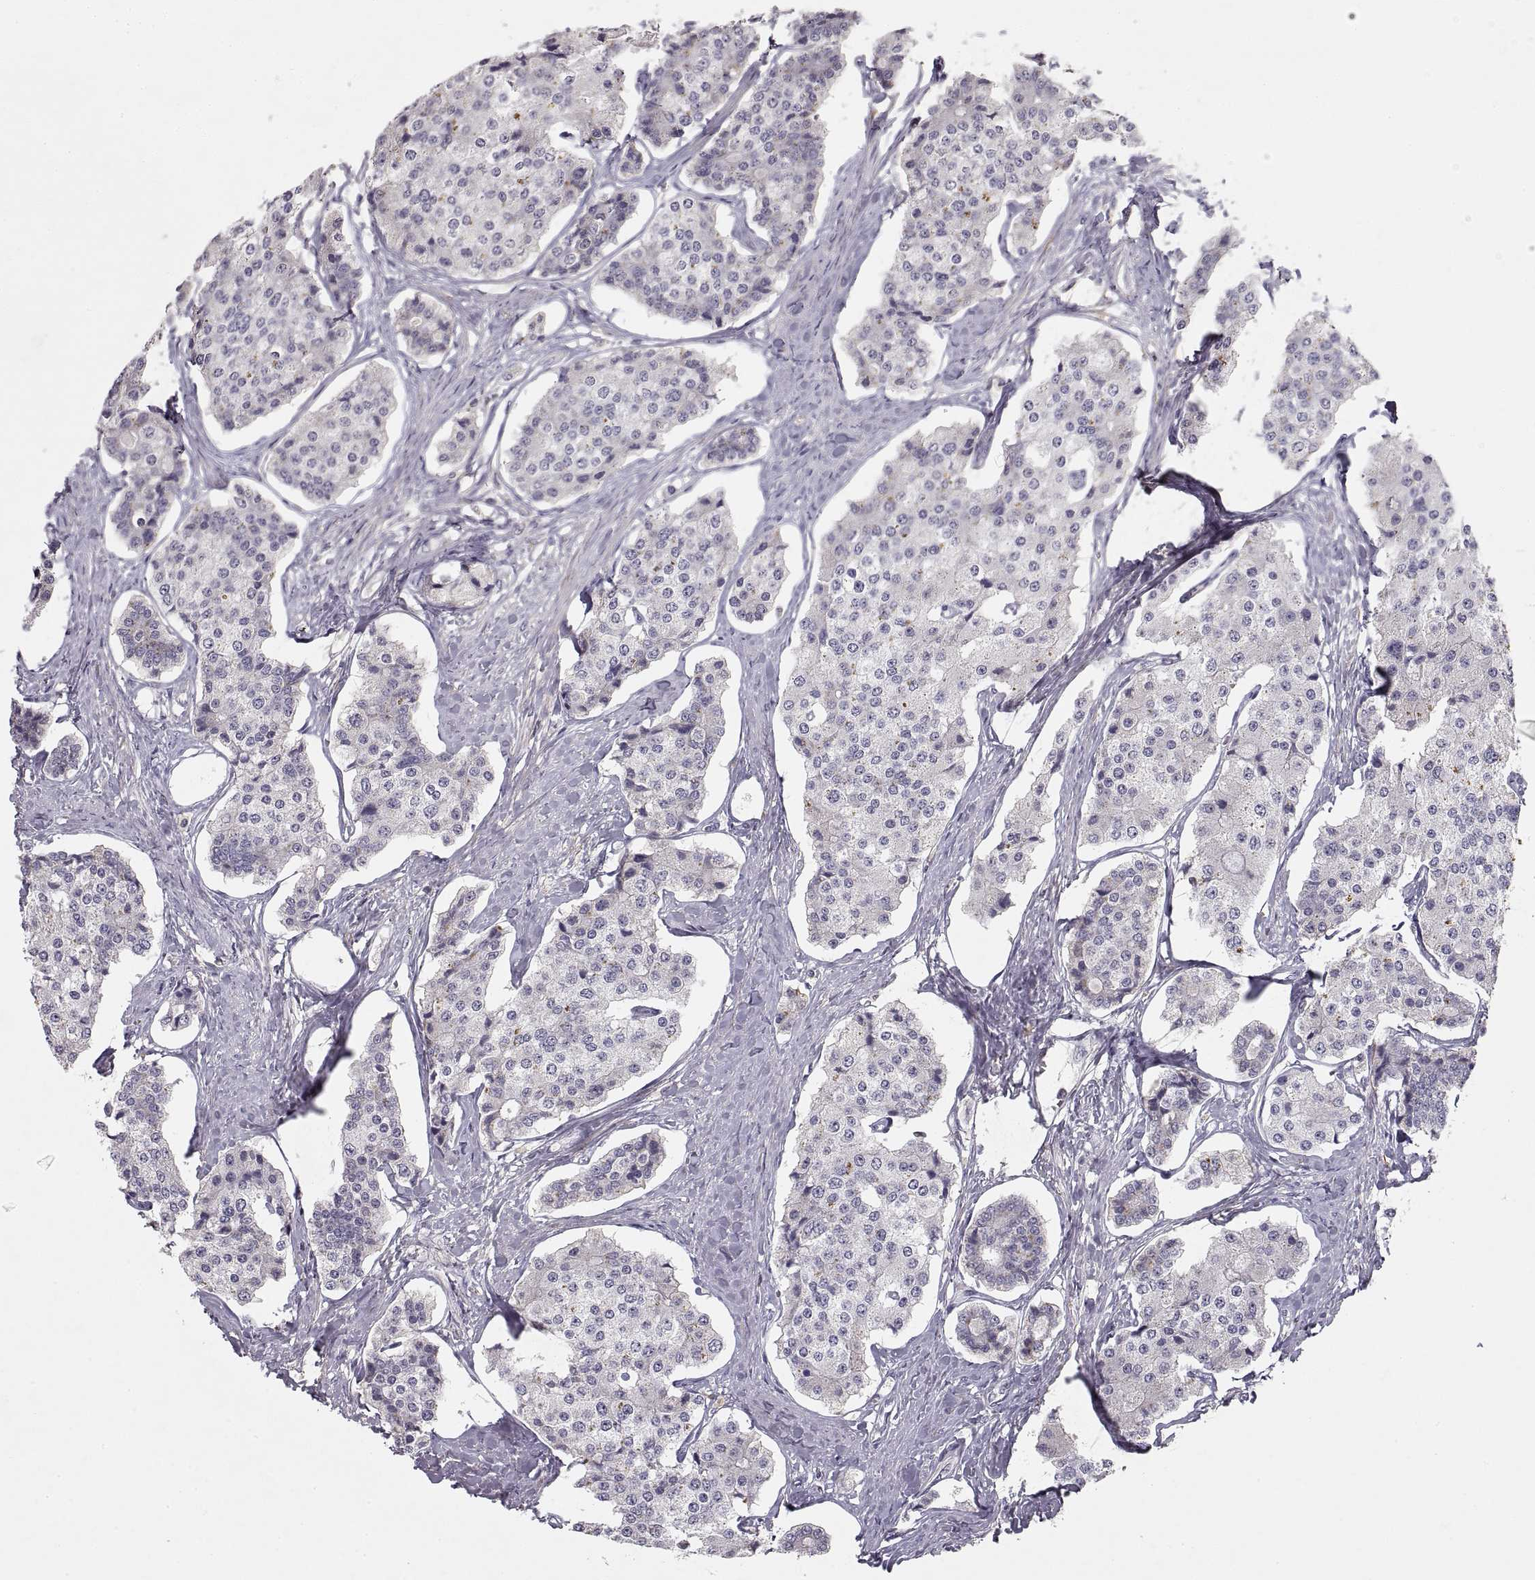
{"staining": {"intensity": "negative", "quantity": "none", "location": "none"}, "tissue": "carcinoid", "cell_type": "Tumor cells", "image_type": "cancer", "snomed": [{"axis": "morphology", "description": "Carcinoid, malignant, NOS"}, {"axis": "topography", "description": "Small intestine"}], "caption": "This is an IHC micrograph of human malignant carcinoid. There is no positivity in tumor cells.", "gene": "ADAM11", "patient": {"sex": "female", "age": 65}}